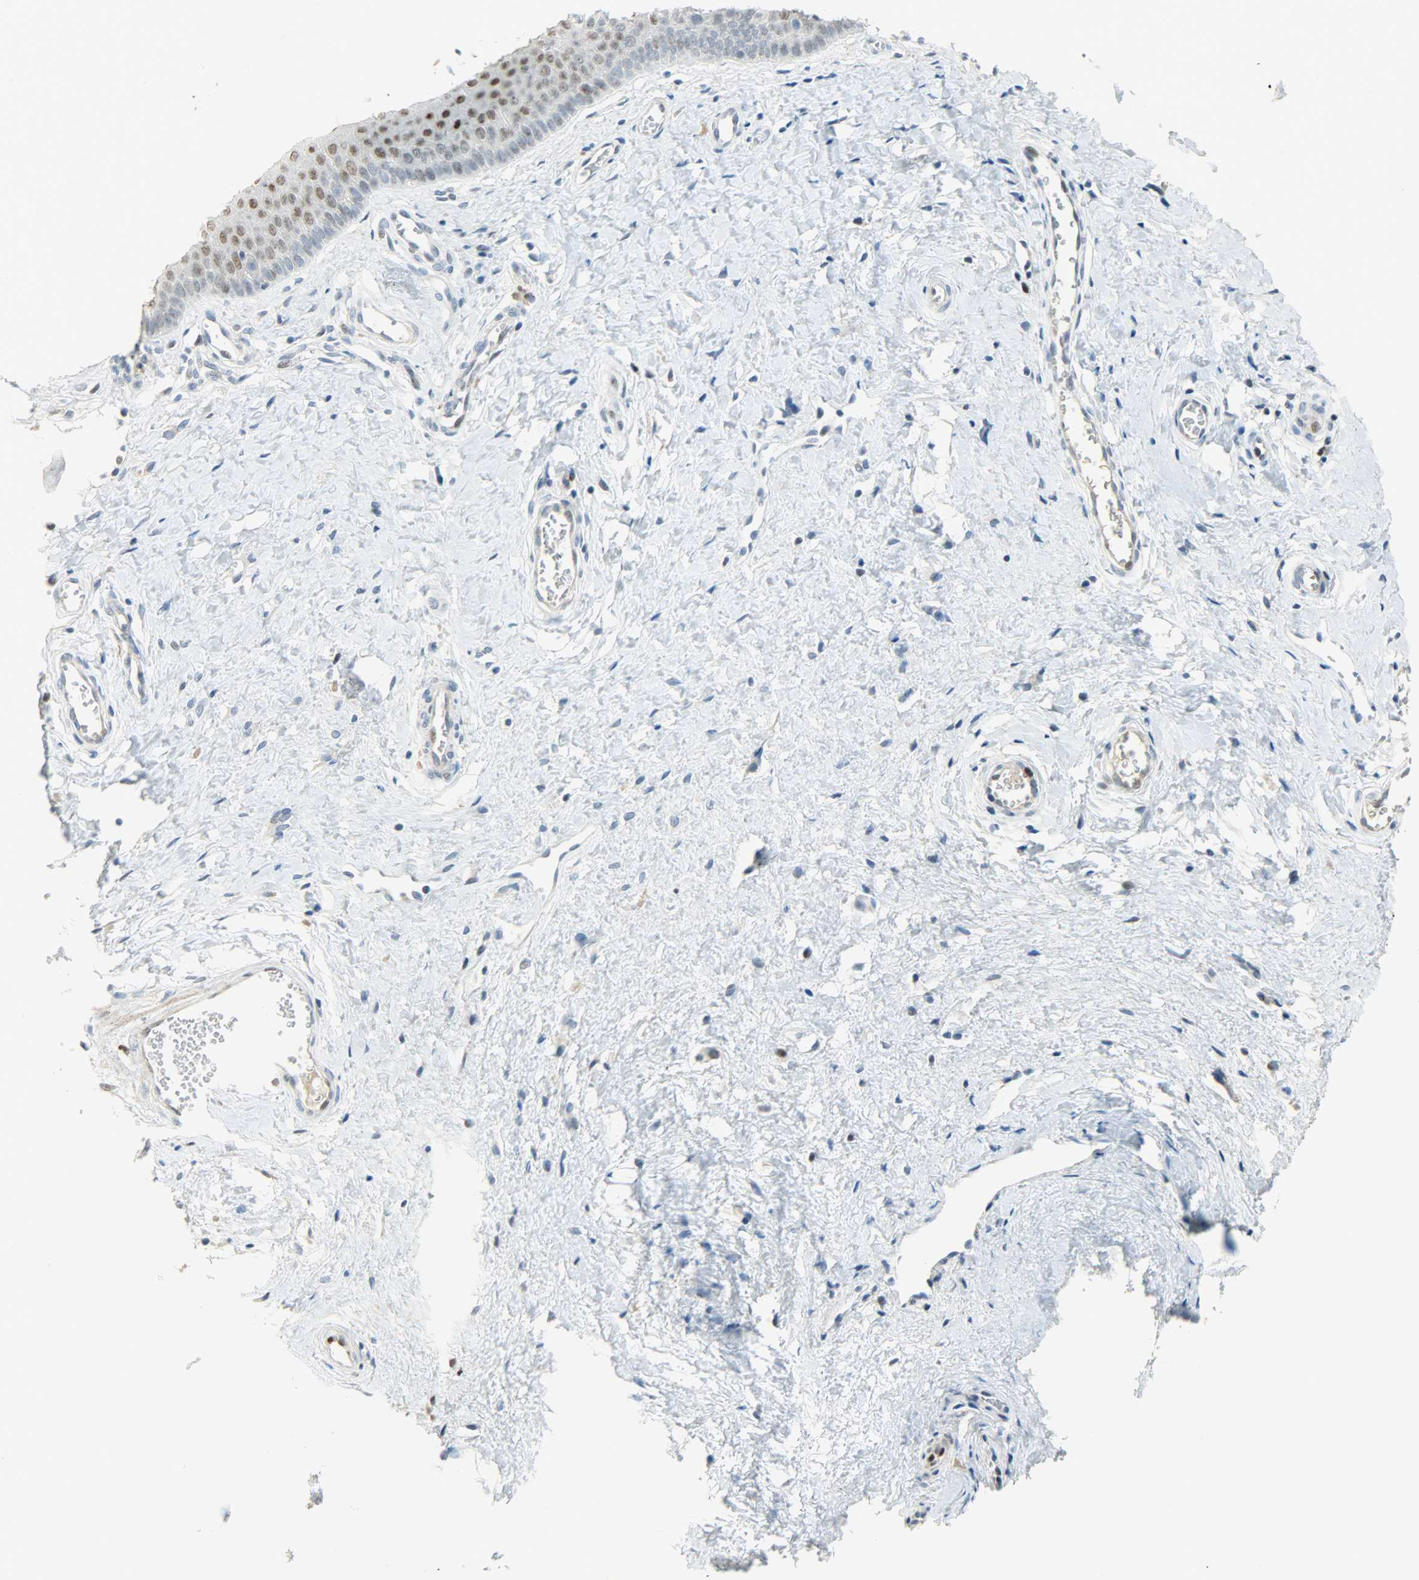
{"staining": {"intensity": "moderate", "quantity": ">75%", "location": "nuclear"}, "tissue": "cervix", "cell_type": "Glandular cells", "image_type": "normal", "snomed": [{"axis": "morphology", "description": "Normal tissue, NOS"}, {"axis": "topography", "description": "Cervix"}], "caption": "IHC micrograph of unremarkable cervix stained for a protein (brown), which shows medium levels of moderate nuclear positivity in approximately >75% of glandular cells.", "gene": "JUNB", "patient": {"sex": "female", "age": 55}}